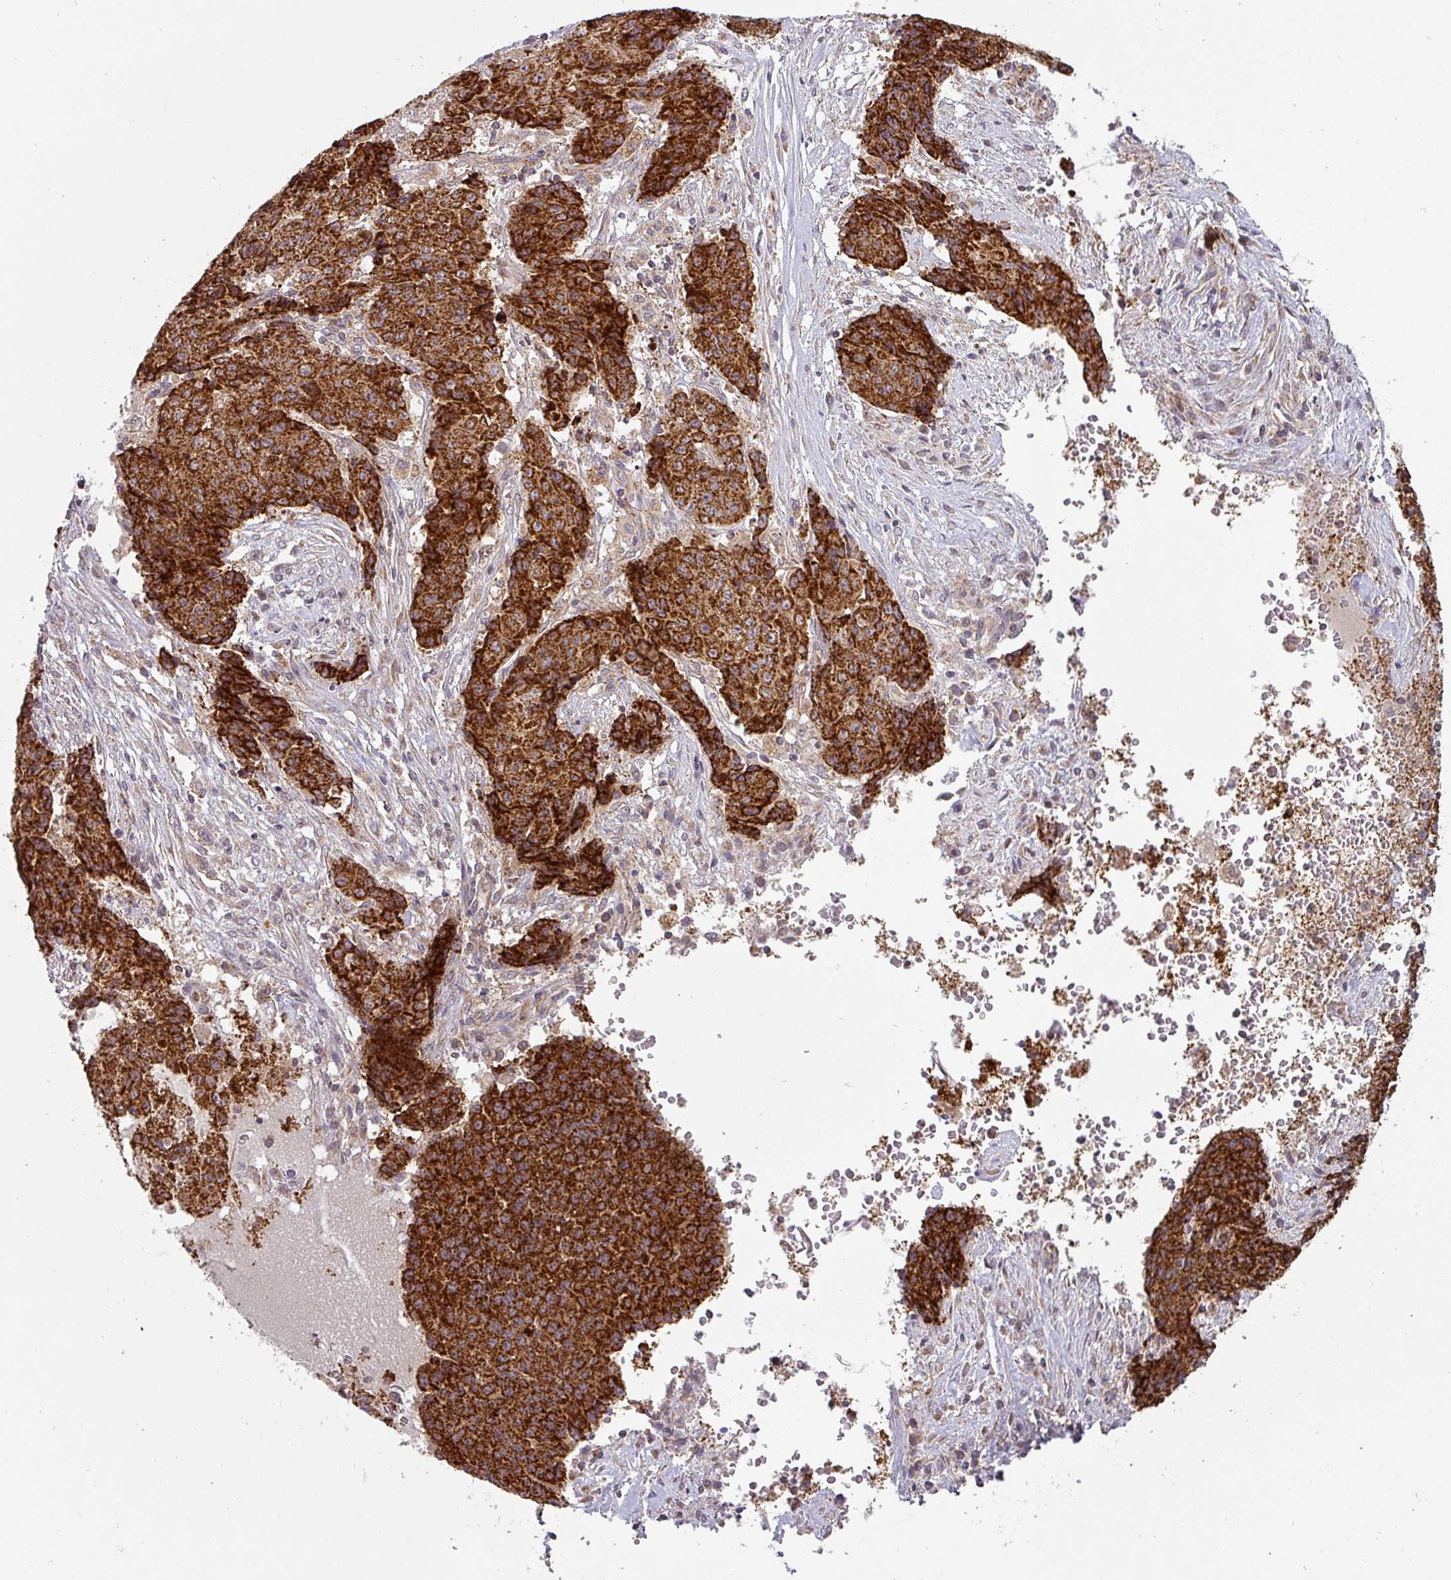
{"staining": {"intensity": "strong", "quantity": ">75%", "location": "cytoplasmic/membranous"}, "tissue": "ovarian cancer", "cell_type": "Tumor cells", "image_type": "cancer", "snomed": [{"axis": "morphology", "description": "Carcinoma, endometroid"}, {"axis": "topography", "description": "Ovary"}], "caption": "IHC image of ovarian endometroid carcinoma stained for a protein (brown), which shows high levels of strong cytoplasmic/membranous positivity in approximately >75% of tumor cells.", "gene": "MRPS16", "patient": {"sex": "female", "age": 42}}